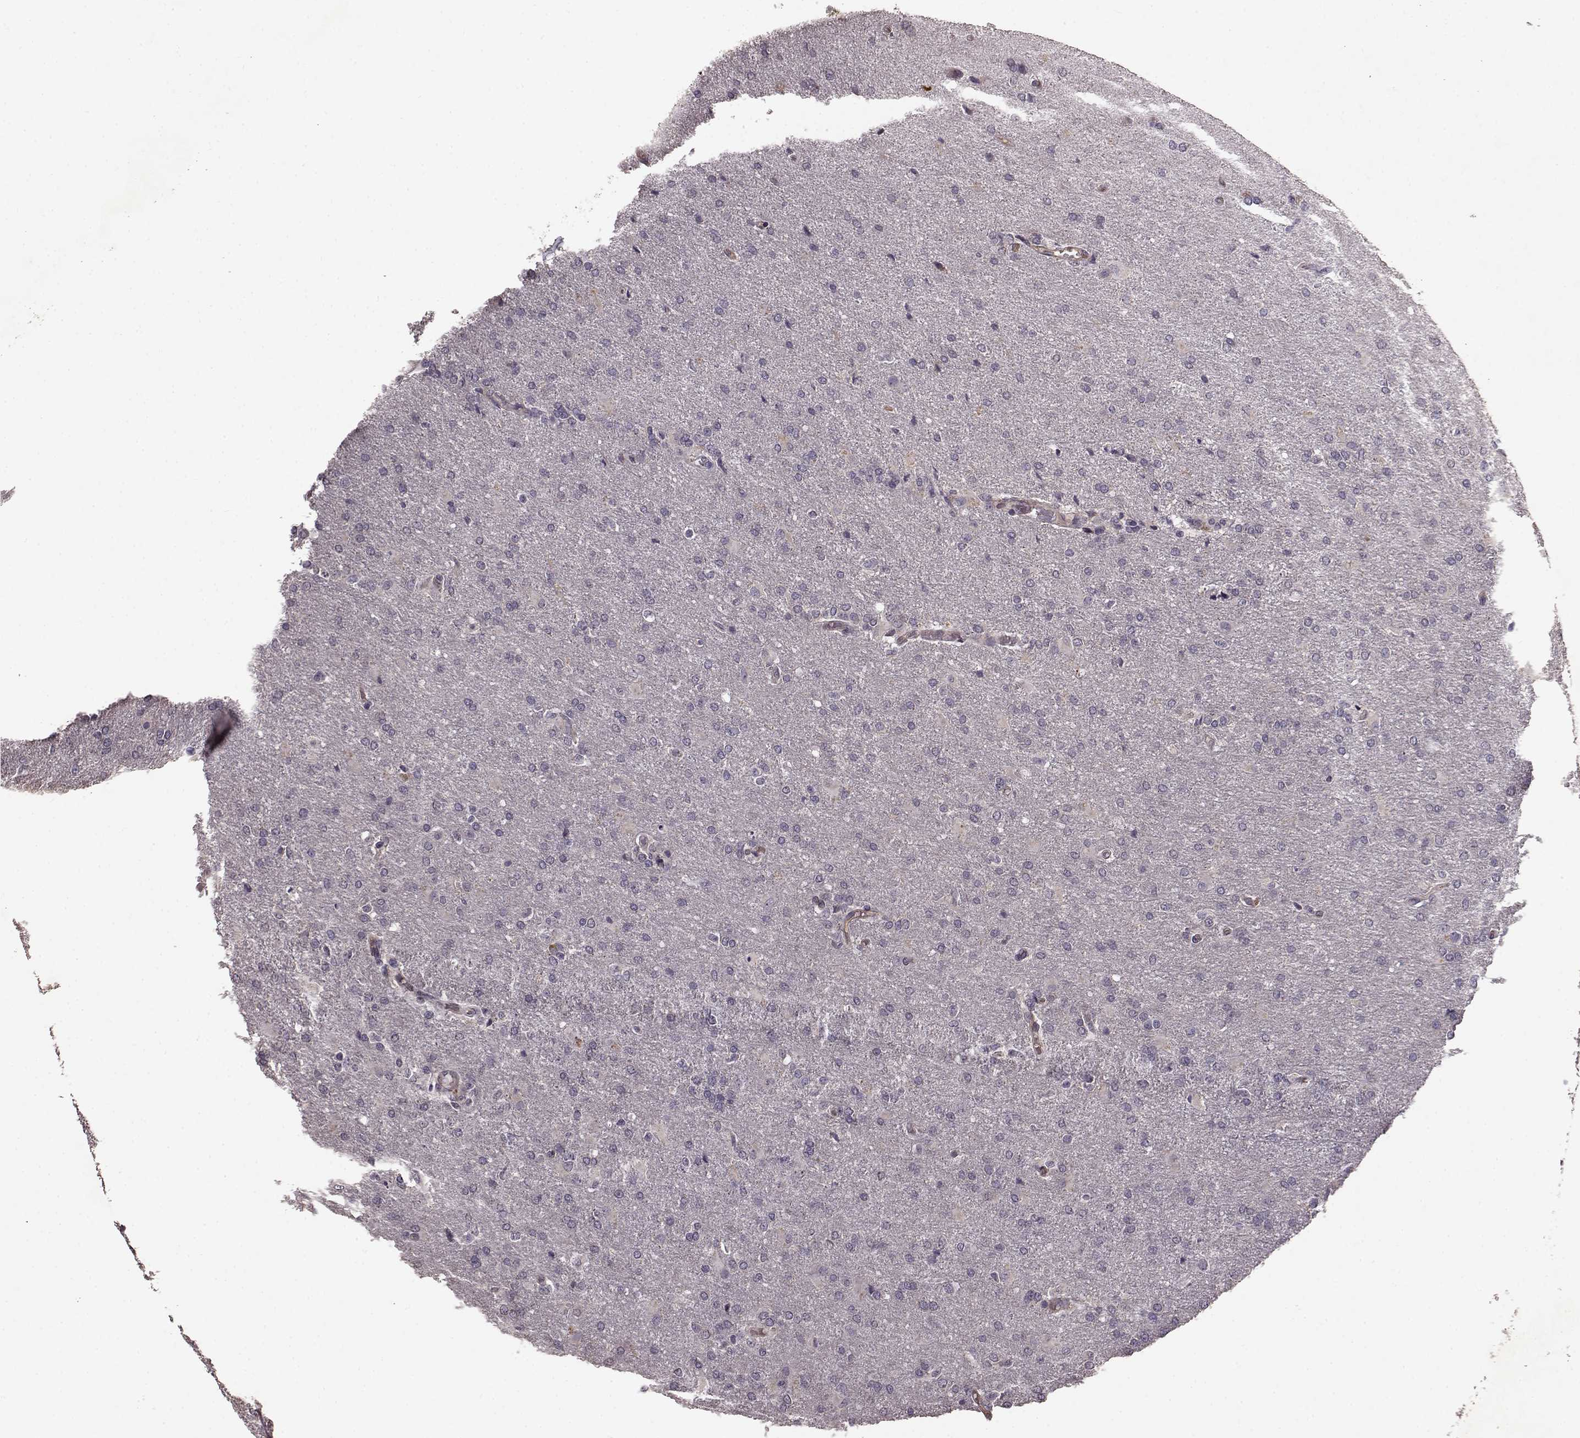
{"staining": {"intensity": "negative", "quantity": "none", "location": "none"}, "tissue": "glioma", "cell_type": "Tumor cells", "image_type": "cancer", "snomed": [{"axis": "morphology", "description": "Glioma, malignant, High grade"}, {"axis": "topography", "description": "Brain"}], "caption": "The immunohistochemistry (IHC) photomicrograph has no significant positivity in tumor cells of malignant glioma (high-grade) tissue.", "gene": "SLC52A3", "patient": {"sex": "male", "age": 68}}